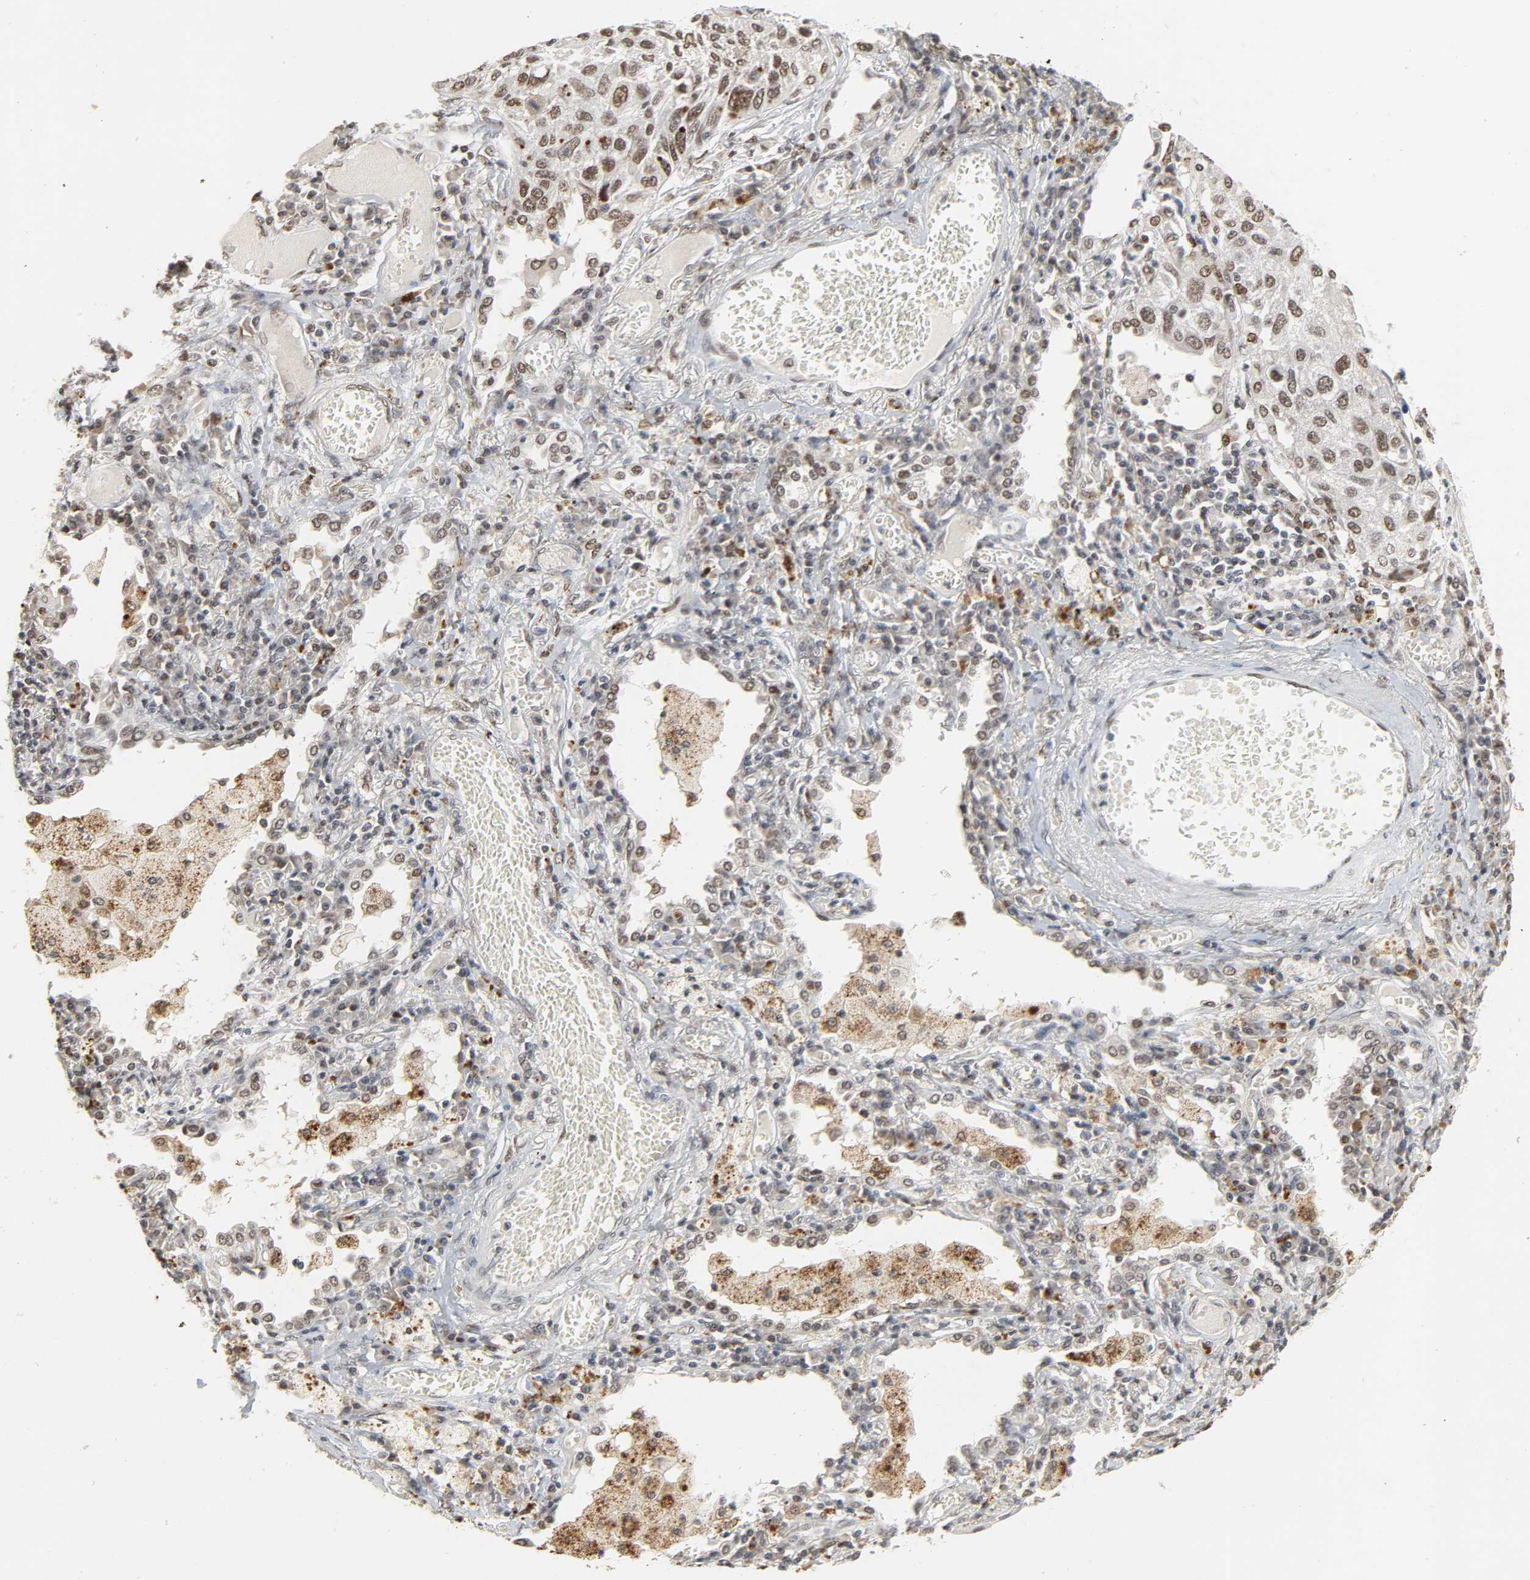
{"staining": {"intensity": "weak", "quantity": "<25%", "location": "nuclear"}, "tissue": "lung cancer", "cell_type": "Tumor cells", "image_type": "cancer", "snomed": [{"axis": "morphology", "description": "Squamous cell carcinoma, NOS"}, {"axis": "topography", "description": "Lung"}], "caption": "High magnification brightfield microscopy of lung cancer (squamous cell carcinoma) stained with DAB (3,3'-diaminobenzidine) (brown) and counterstained with hematoxylin (blue): tumor cells show no significant expression.", "gene": "DAZAP1", "patient": {"sex": "male", "age": 71}}